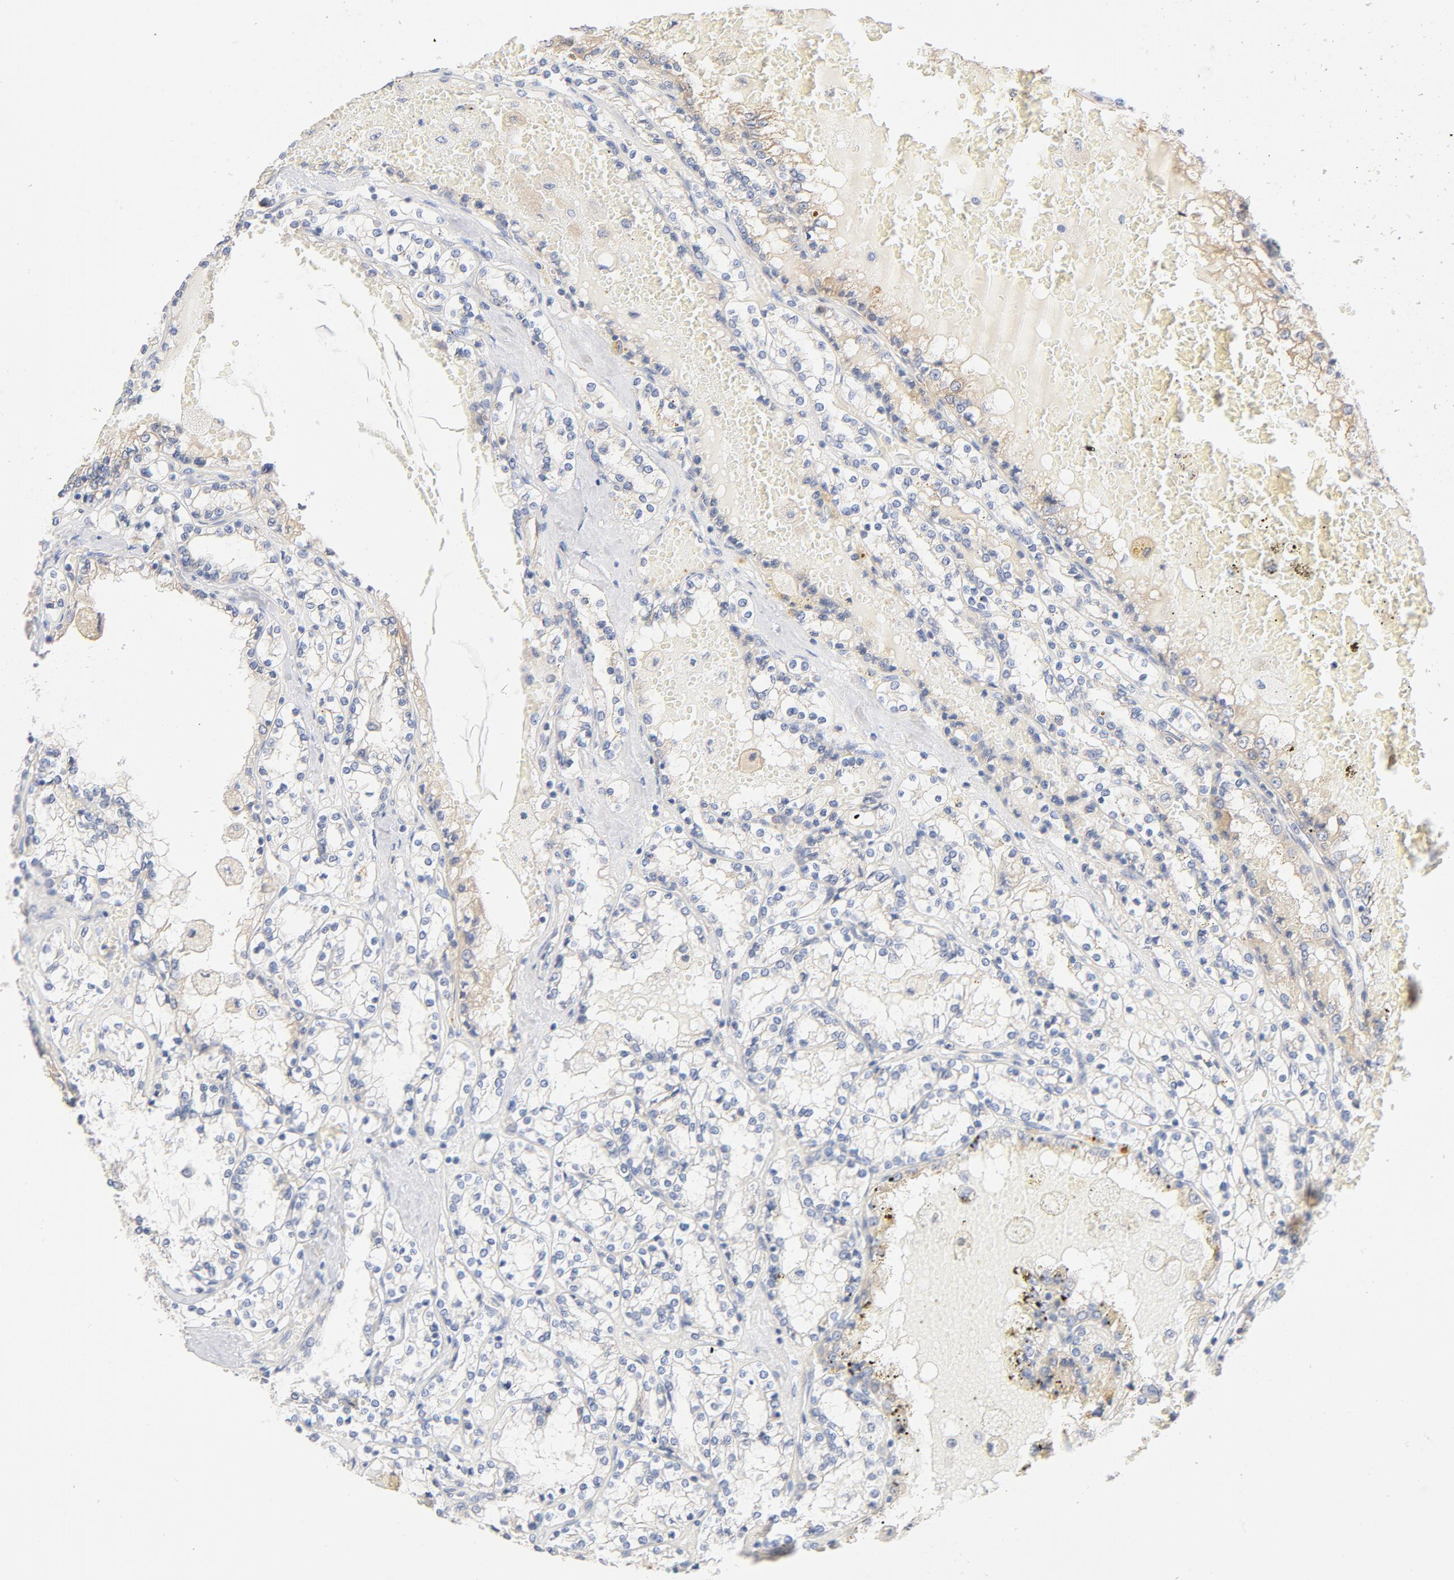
{"staining": {"intensity": "negative", "quantity": "none", "location": "none"}, "tissue": "renal cancer", "cell_type": "Tumor cells", "image_type": "cancer", "snomed": [{"axis": "morphology", "description": "Adenocarcinoma, NOS"}, {"axis": "topography", "description": "Kidney"}], "caption": "Adenocarcinoma (renal) stained for a protein using IHC exhibits no expression tumor cells.", "gene": "SRC", "patient": {"sex": "female", "age": 56}}